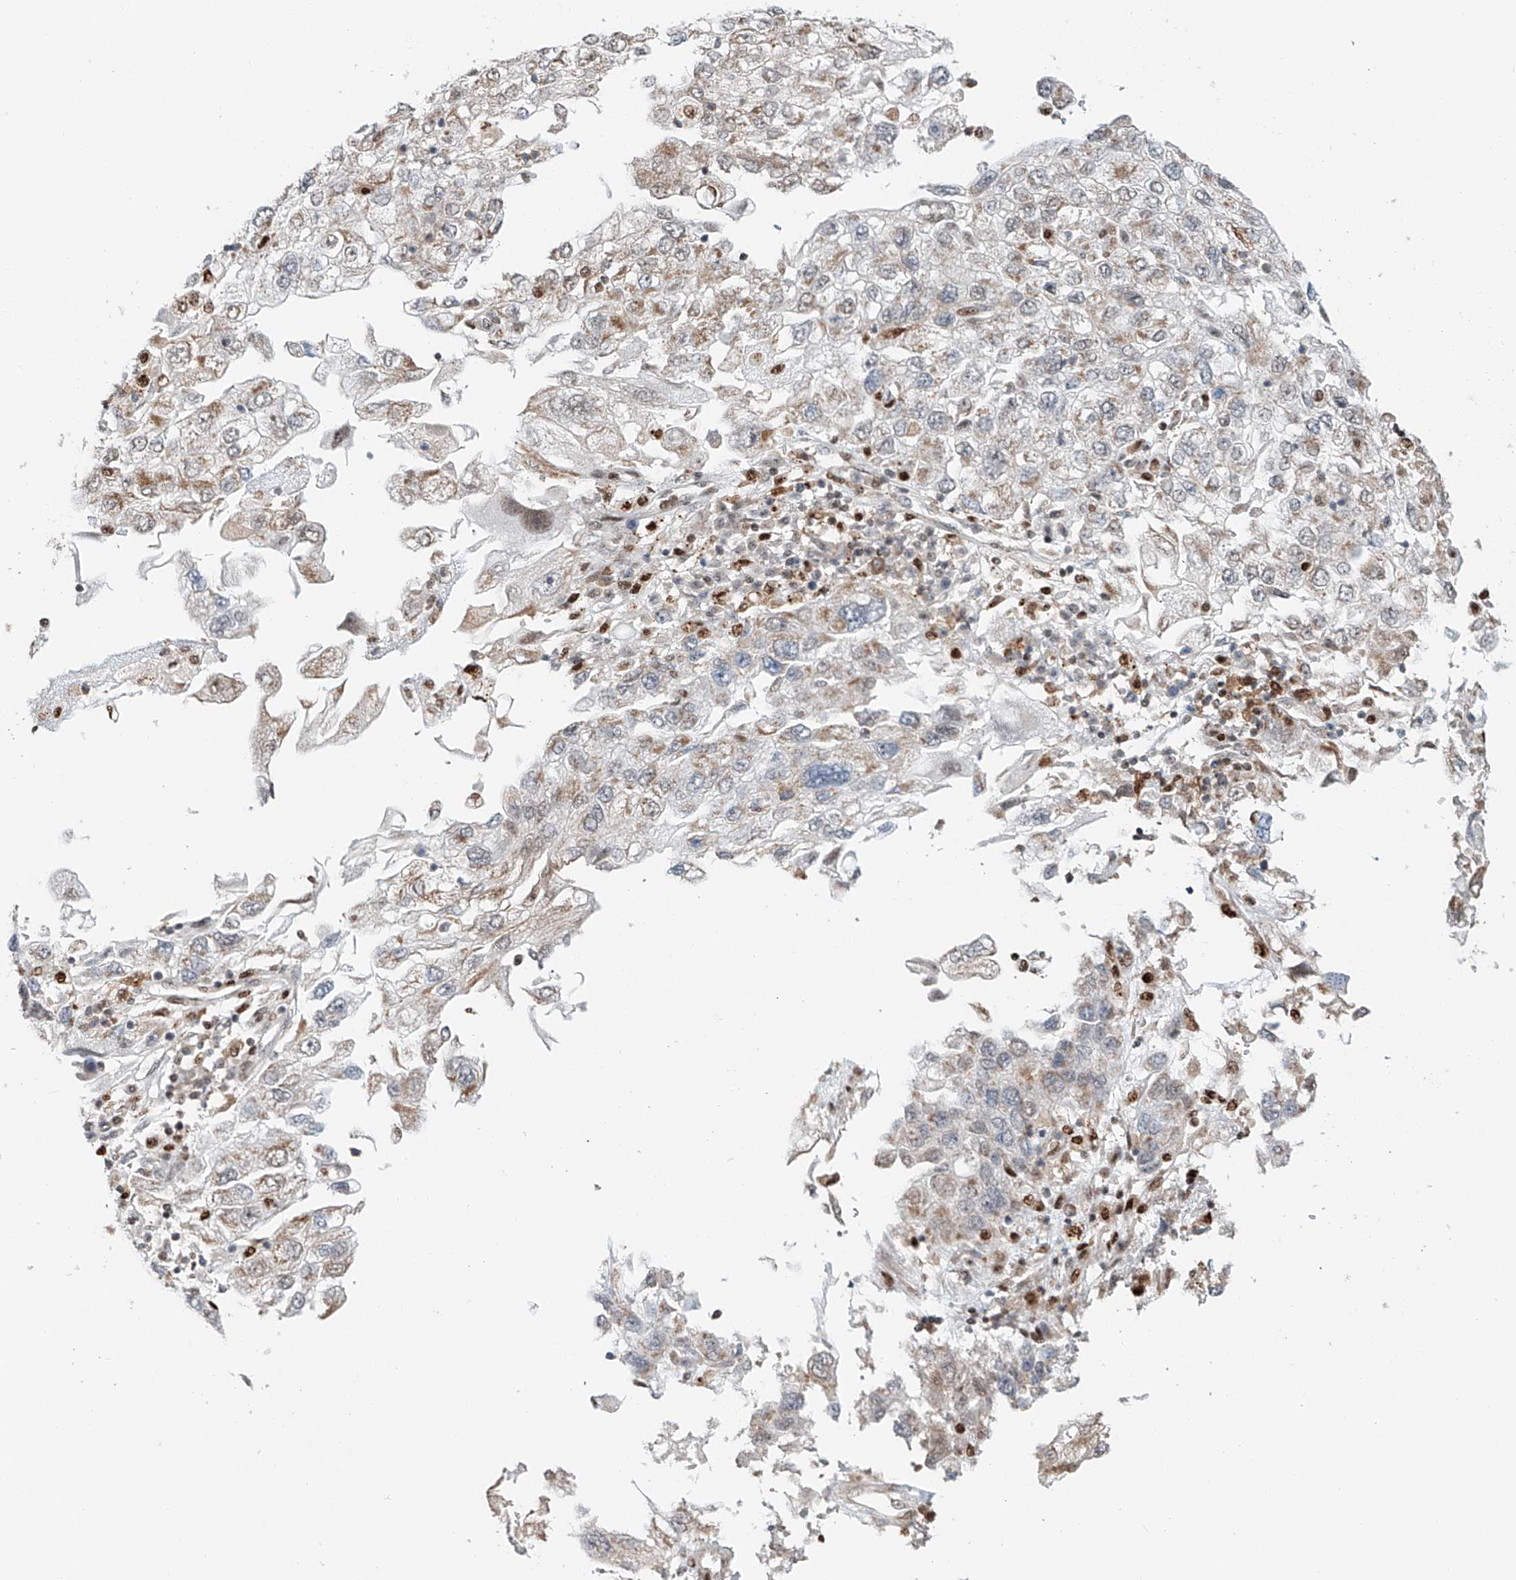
{"staining": {"intensity": "weak", "quantity": "<25%", "location": "cytoplasmic/membranous"}, "tissue": "endometrial cancer", "cell_type": "Tumor cells", "image_type": "cancer", "snomed": [{"axis": "morphology", "description": "Adenocarcinoma, NOS"}, {"axis": "topography", "description": "Endometrium"}], "caption": "The micrograph exhibits no significant positivity in tumor cells of endometrial cancer (adenocarcinoma).", "gene": "DZIP1L", "patient": {"sex": "female", "age": 49}}